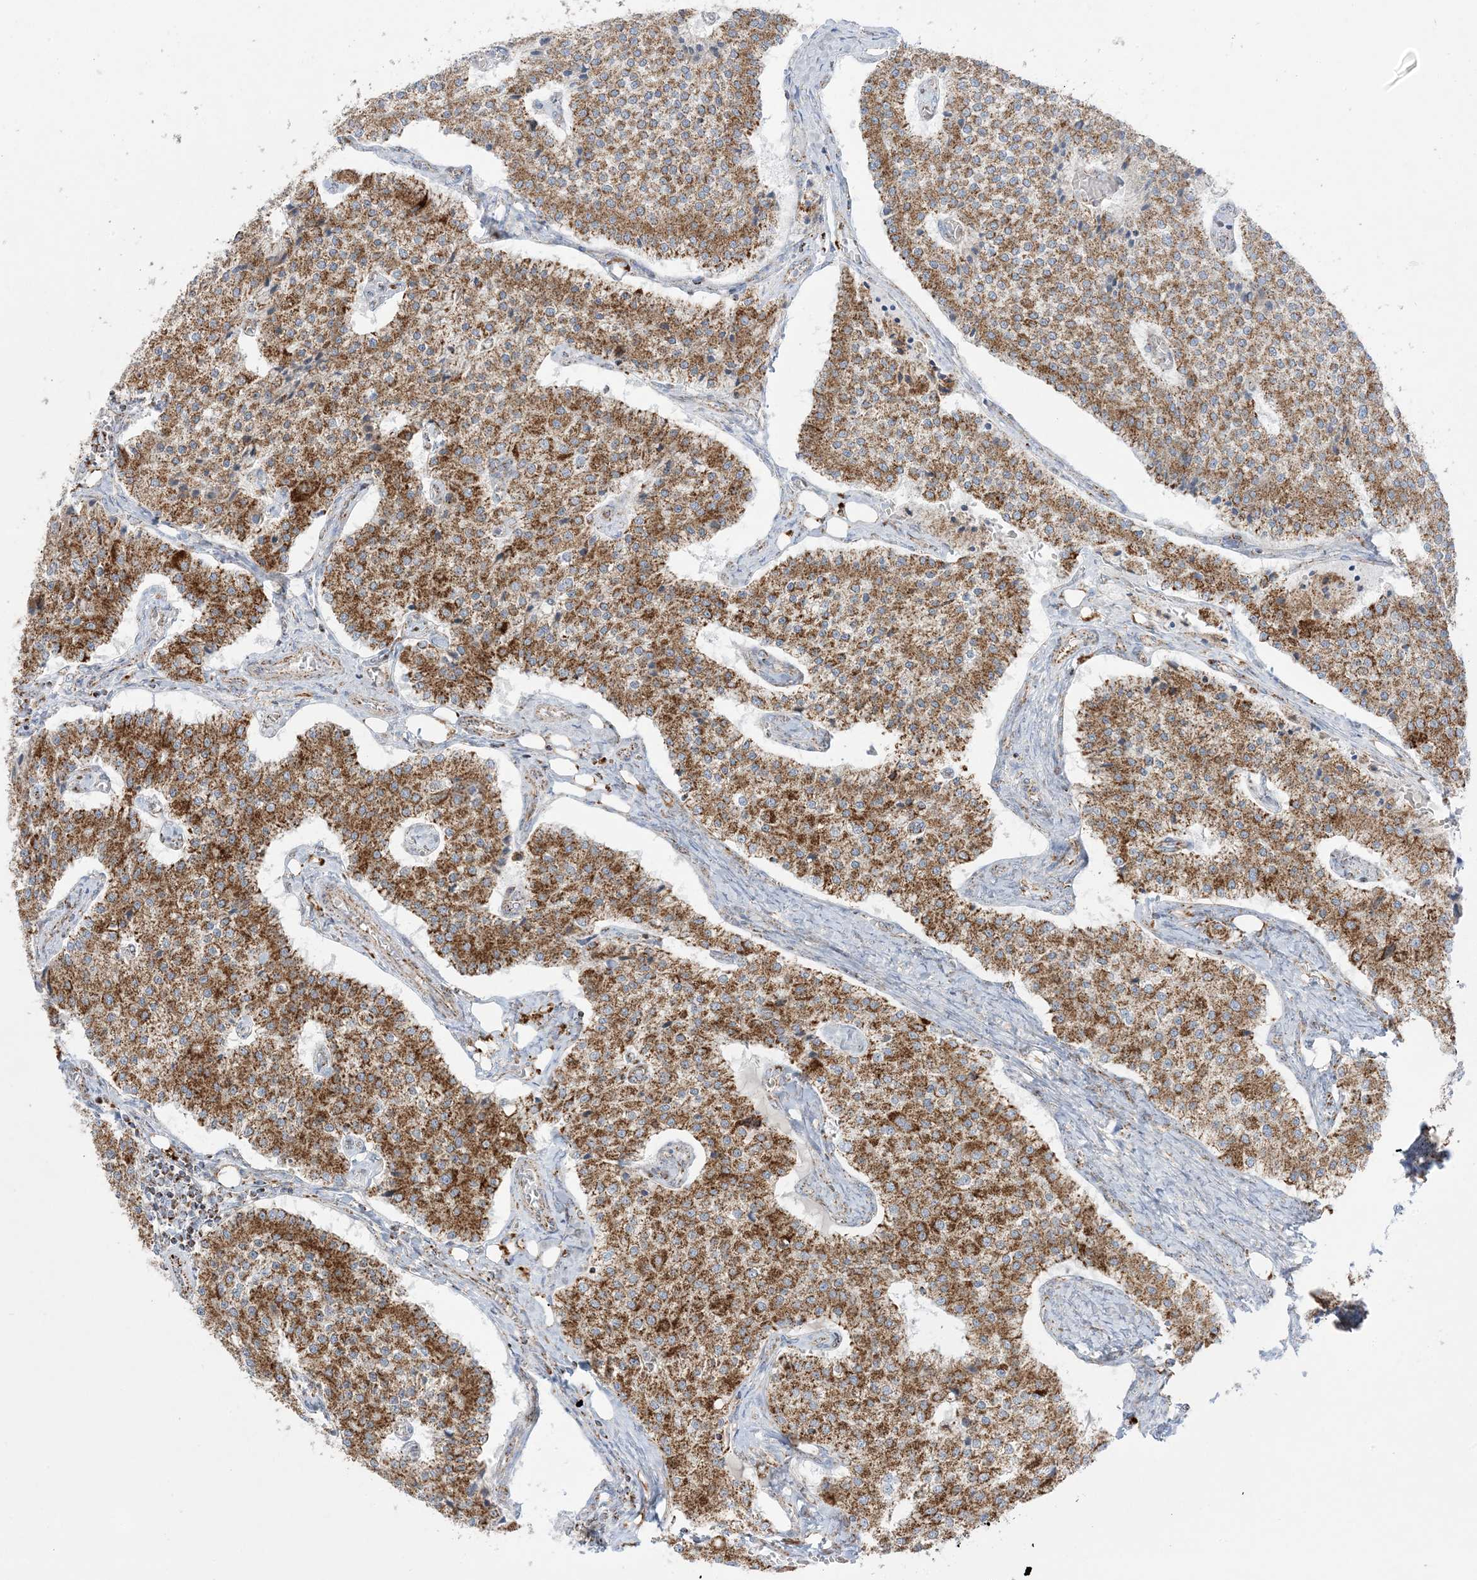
{"staining": {"intensity": "moderate", "quantity": ">75%", "location": "cytoplasmic/membranous"}, "tissue": "carcinoid", "cell_type": "Tumor cells", "image_type": "cancer", "snomed": [{"axis": "morphology", "description": "Carcinoid, malignant, NOS"}, {"axis": "topography", "description": "Colon"}], "caption": "Protein positivity by immunohistochemistry (IHC) reveals moderate cytoplasmic/membranous staining in approximately >75% of tumor cells in malignant carcinoid.", "gene": "MRPS36", "patient": {"sex": "female", "age": 52}}